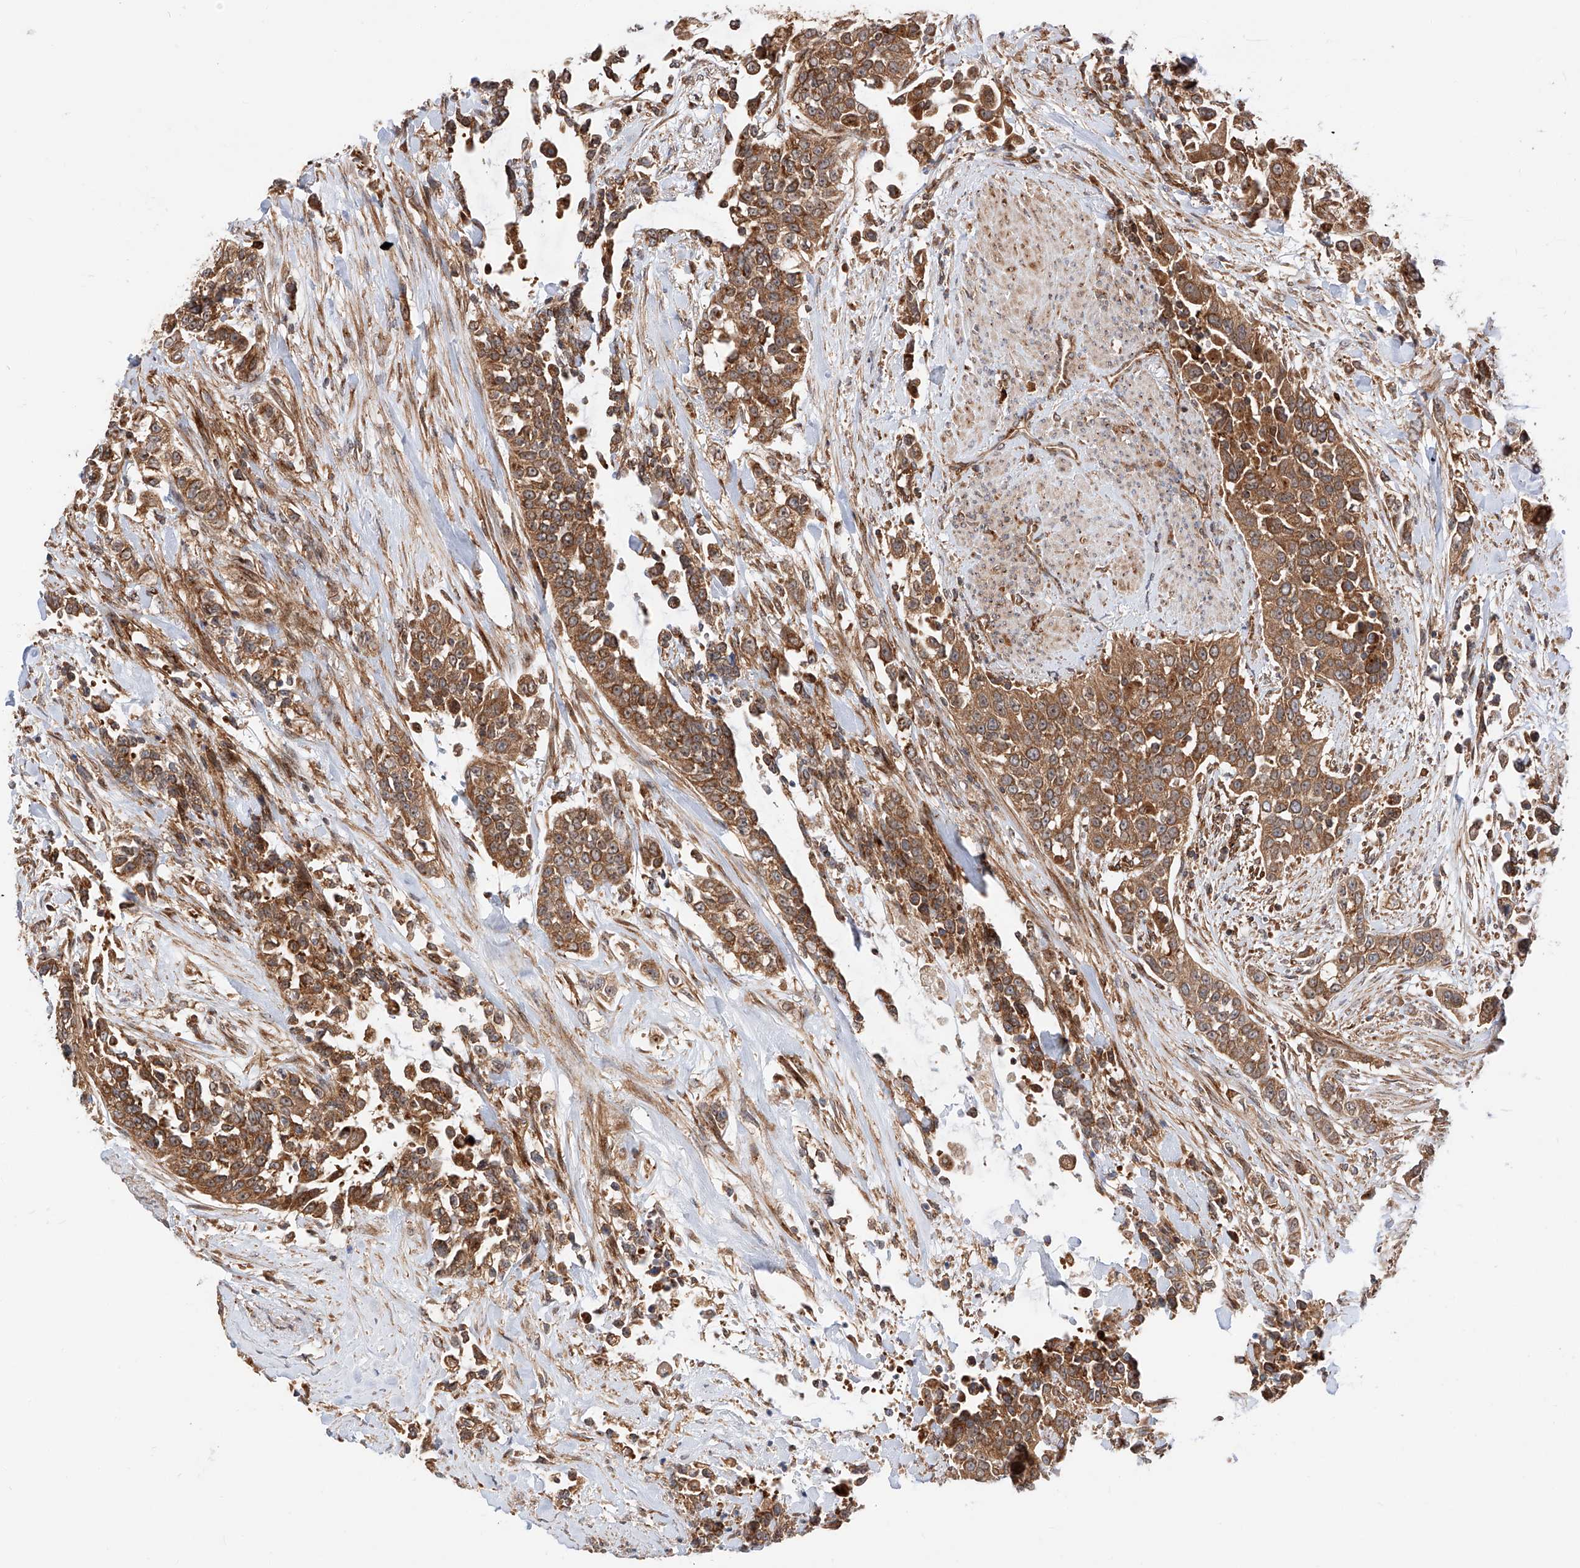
{"staining": {"intensity": "strong", "quantity": ">75%", "location": "cytoplasmic/membranous"}, "tissue": "urothelial cancer", "cell_type": "Tumor cells", "image_type": "cancer", "snomed": [{"axis": "morphology", "description": "Urothelial carcinoma, High grade"}, {"axis": "topography", "description": "Urinary bladder"}], "caption": "Urothelial cancer stained with immunohistochemistry exhibits strong cytoplasmic/membranous staining in approximately >75% of tumor cells.", "gene": "ISCA2", "patient": {"sex": "female", "age": 80}}